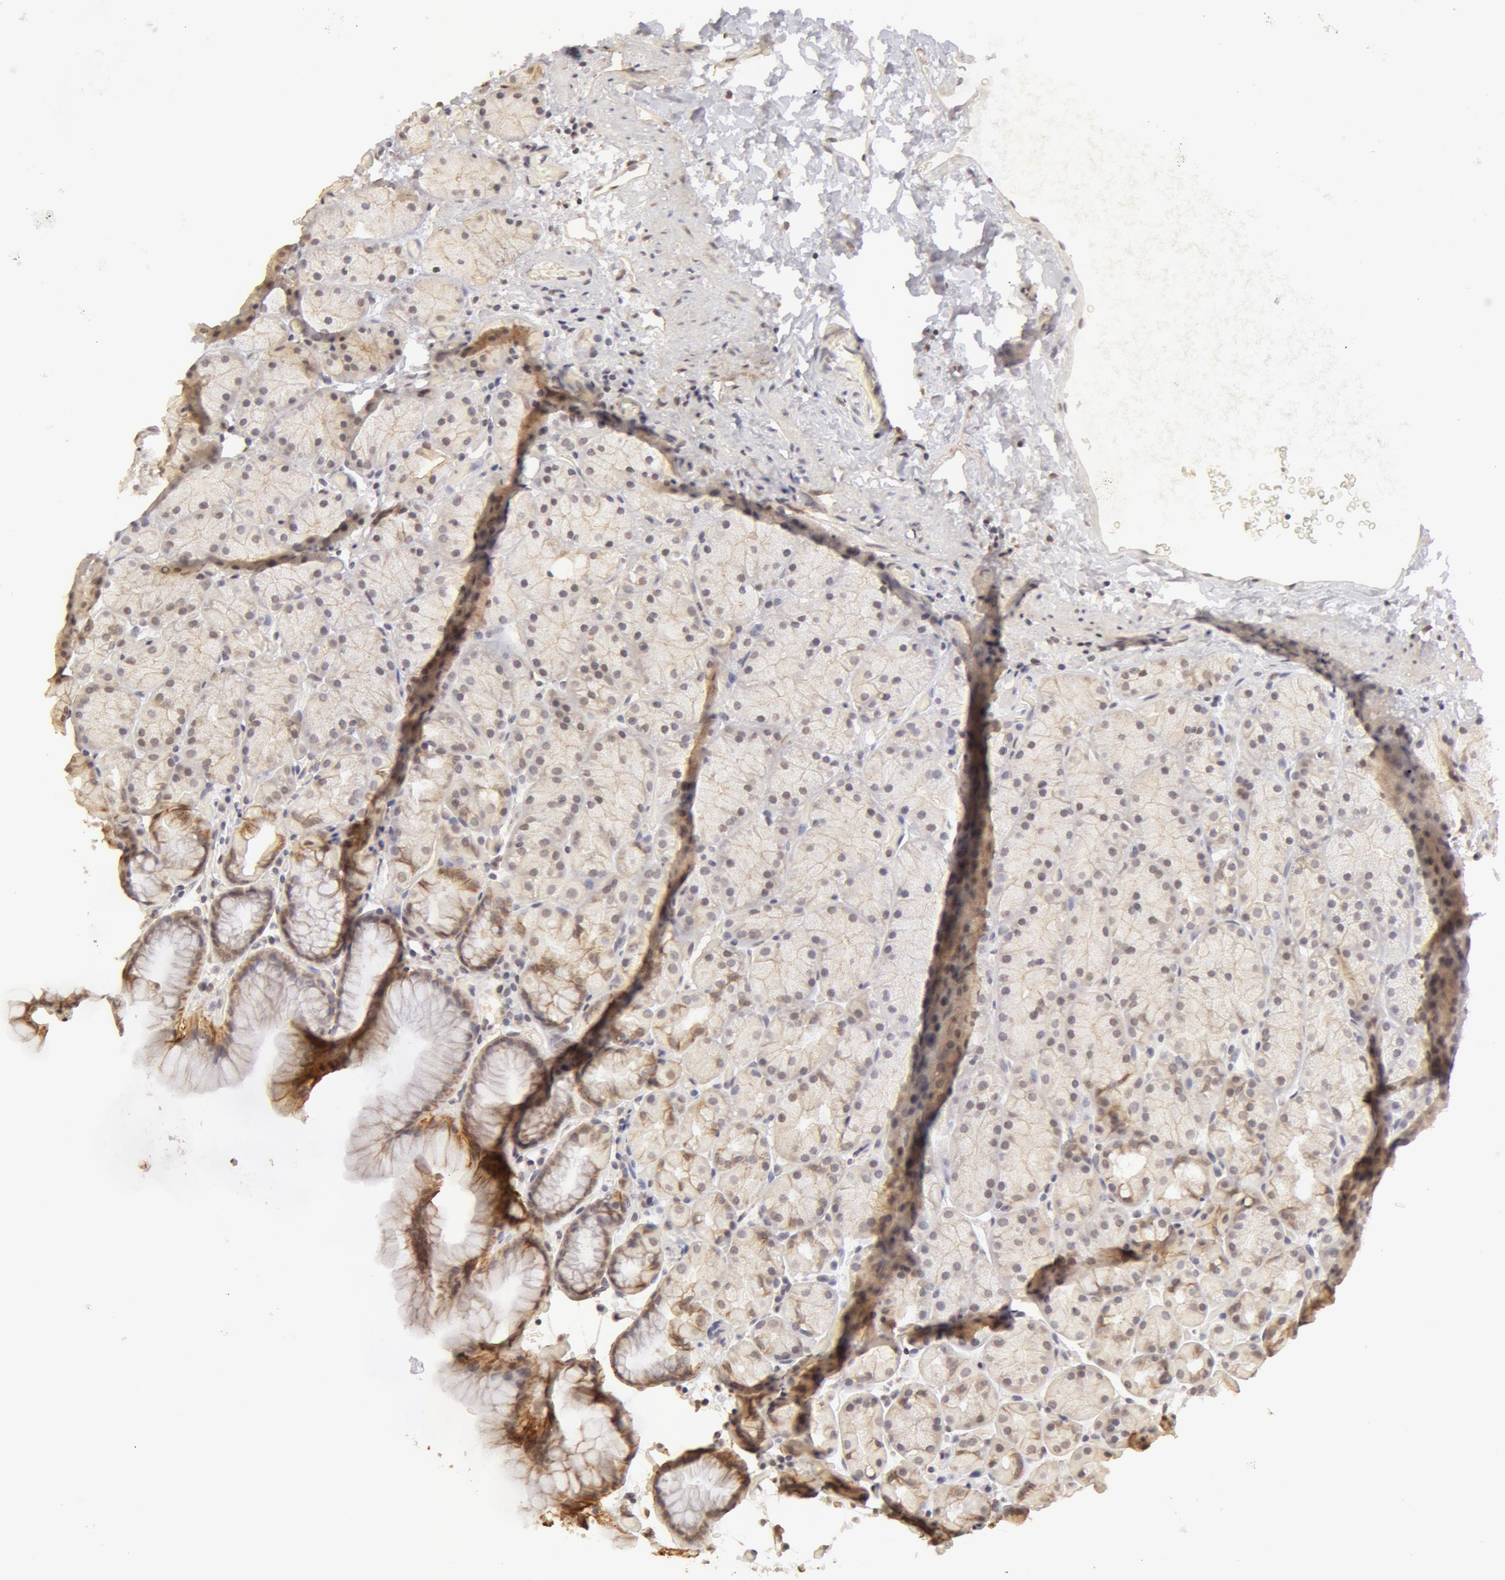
{"staining": {"intensity": "moderate", "quantity": ">75%", "location": "cytoplasmic/membranous"}, "tissue": "stomach", "cell_type": "Glandular cells", "image_type": "normal", "snomed": [{"axis": "morphology", "description": "Normal tissue, NOS"}, {"axis": "topography", "description": "Stomach, upper"}], "caption": "A brown stain labels moderate cytoplasmic/membranous expression of a protein in glandular cells of normal stomach.", "gene": "ADAM10", "patient": {"sex": "male", "age": 47}}